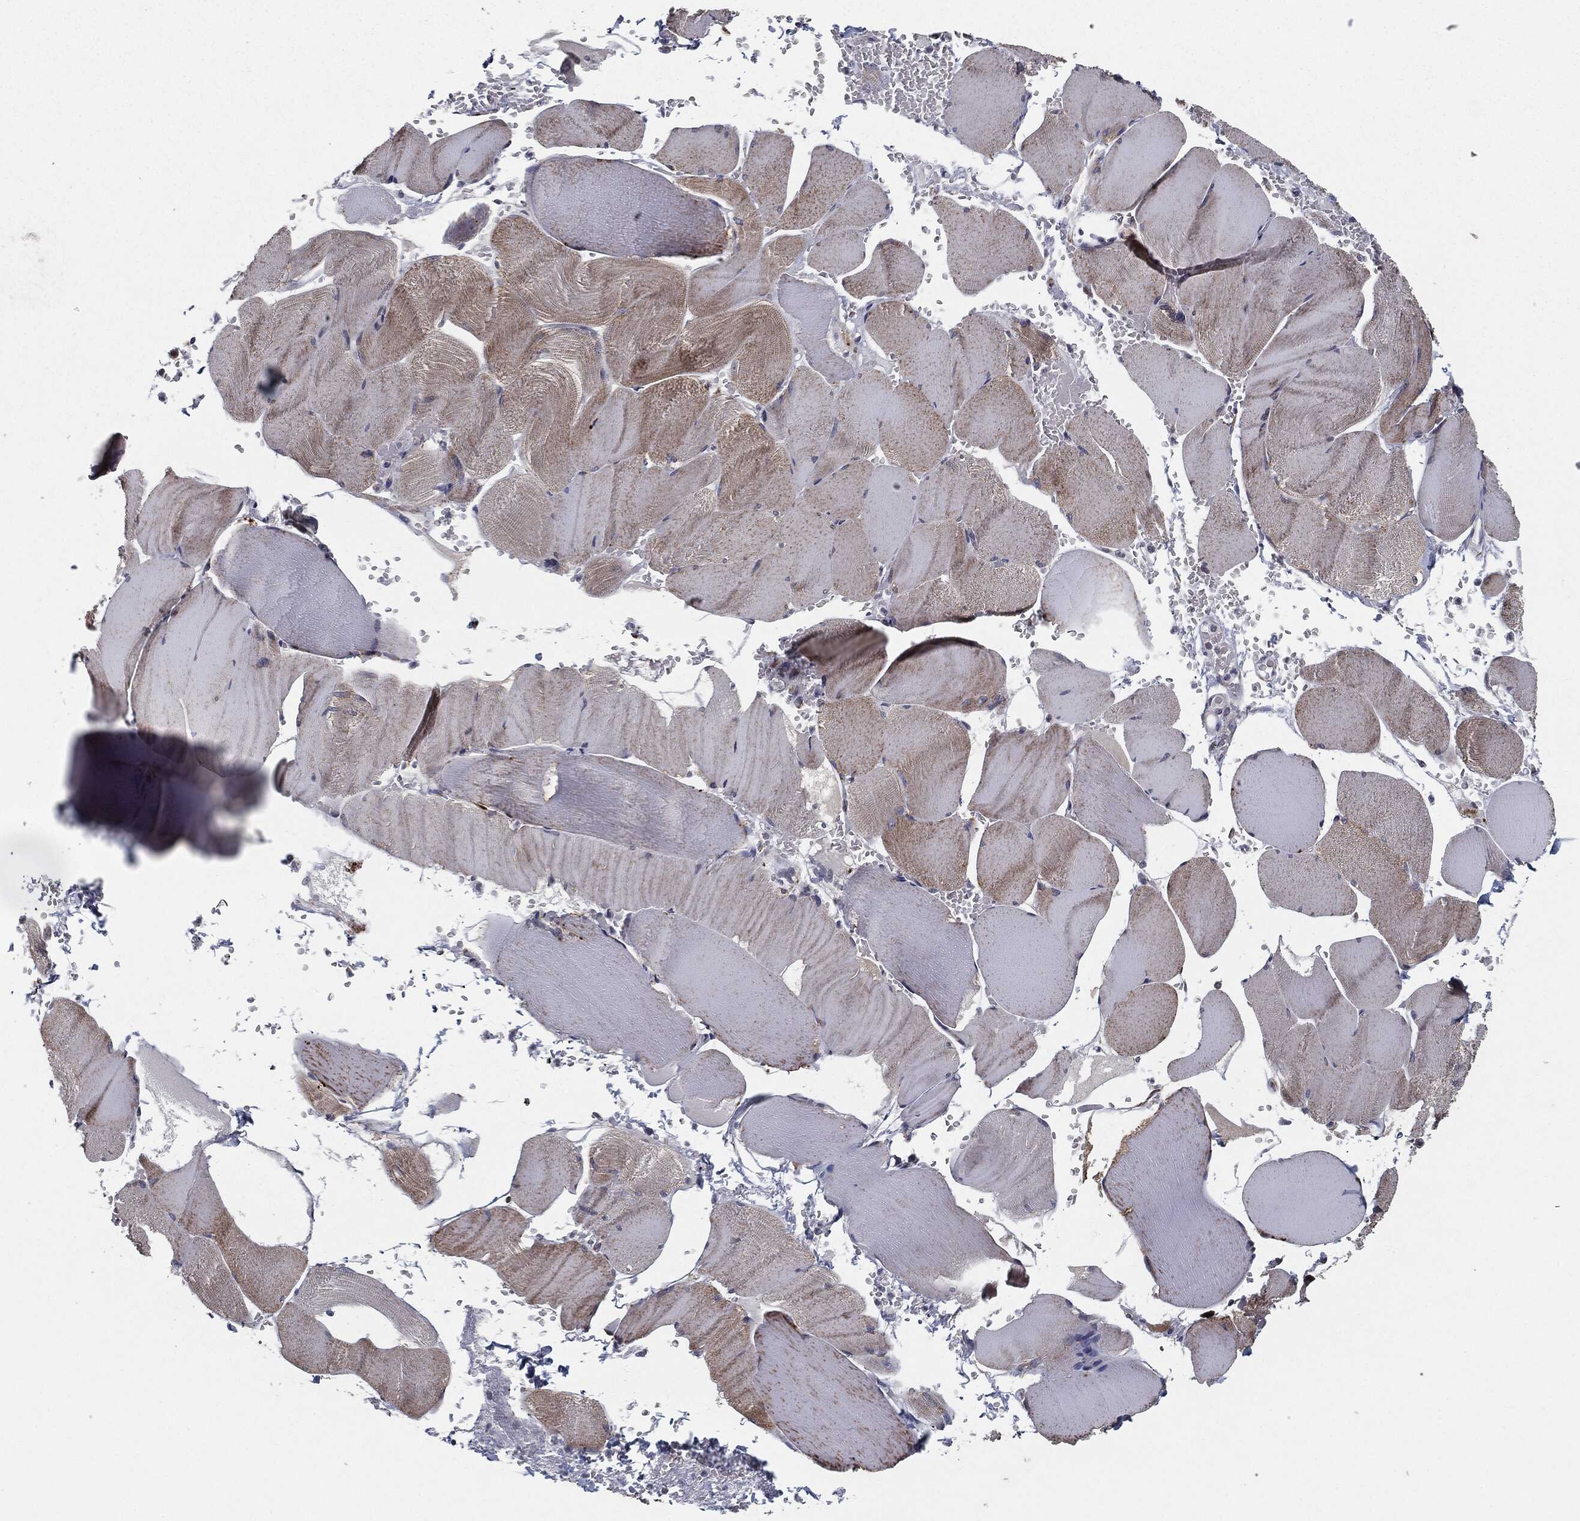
{"staining": {"intensity": "weak", "quantity": "<25%", "location": "cytoplasmic/membranous"}, "tissue": "skeletal muscle", "cell_type": "Myocytes", "image_type": "normal", "snomed": [{"axis": "morphology", "description": "Normal tissue, NOS"}, {"axis": "topography", "description": "Skeletal muscle"}], "caption": "Immunohistochemistry (IHC) photomicrograph of unremarkable skeletal muscle: human skeletal muscle stained with DAB (3,3'-diaminobenzidine) displays no significant protein expression in myocytes. (DAB (3,3'-diaminobenzidine) immunohistochemistry (IHC), high magnification).", "gene": "CHCHD2", "patient": {"sex": "male", "age": 56}}